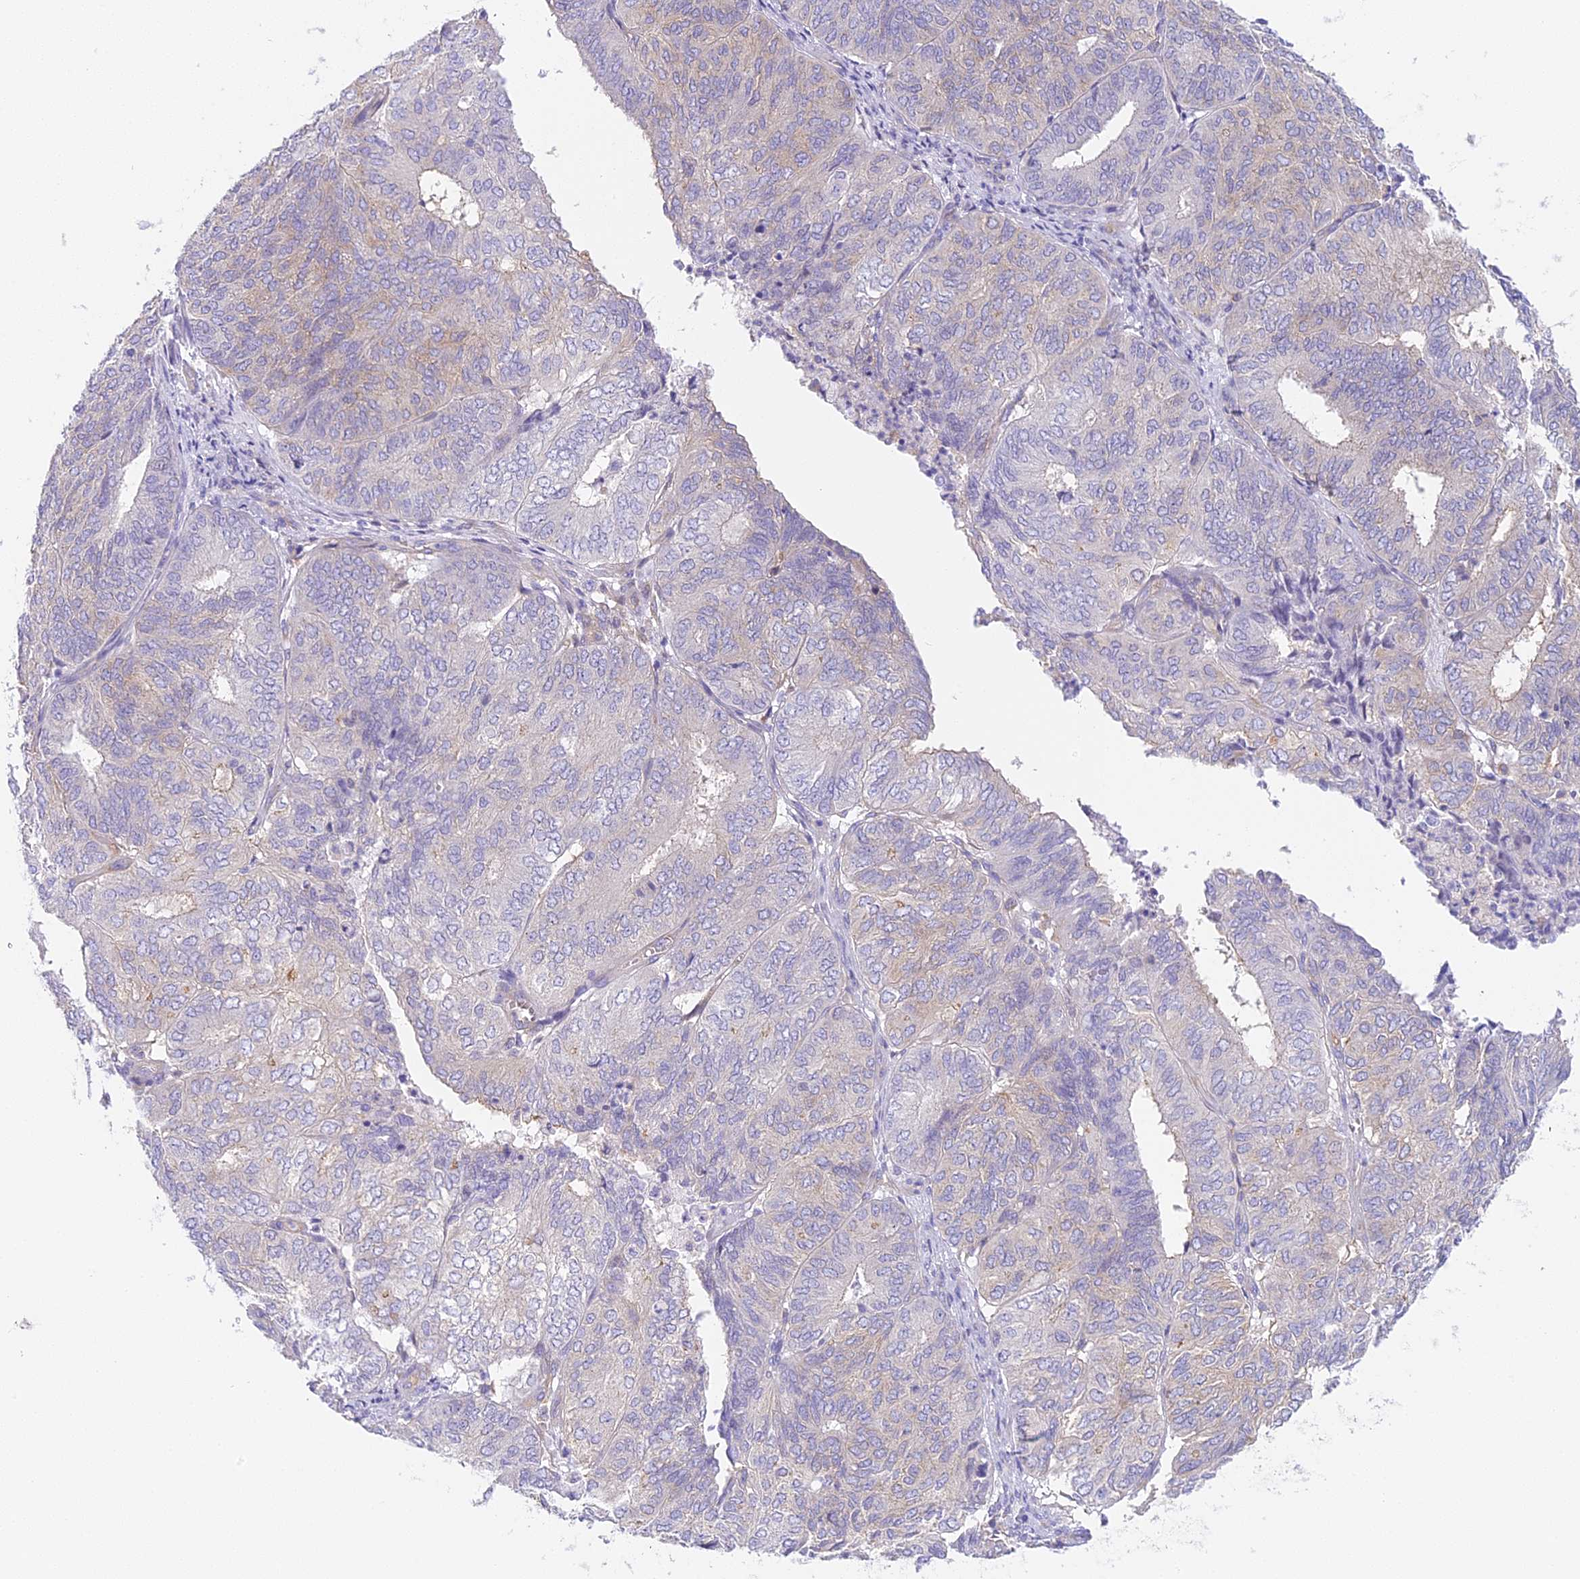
{"staining": {"intensity": "negative", "quantity": "none", "location": "none"}, "tissue": "endometrial cancer", "cell_type": "Tumor cells", "image_type": "cancer", "snomed": [{"axis": "morphology", "description": "Adenocarcinoma, NOS"}, {"axis": "topography", "description": "Uterus"}], "caption": "Immunohistochemistry (IHC) histopathology image of neoplastic tissue: human adenocarcinoma (endometrial) stained with DAB (3,3'-diaminobenzidine) displays no significant protein positivity in tumor cells.", "gene": "HOMER3", "patient": {"sex": "female", "age": 60}}